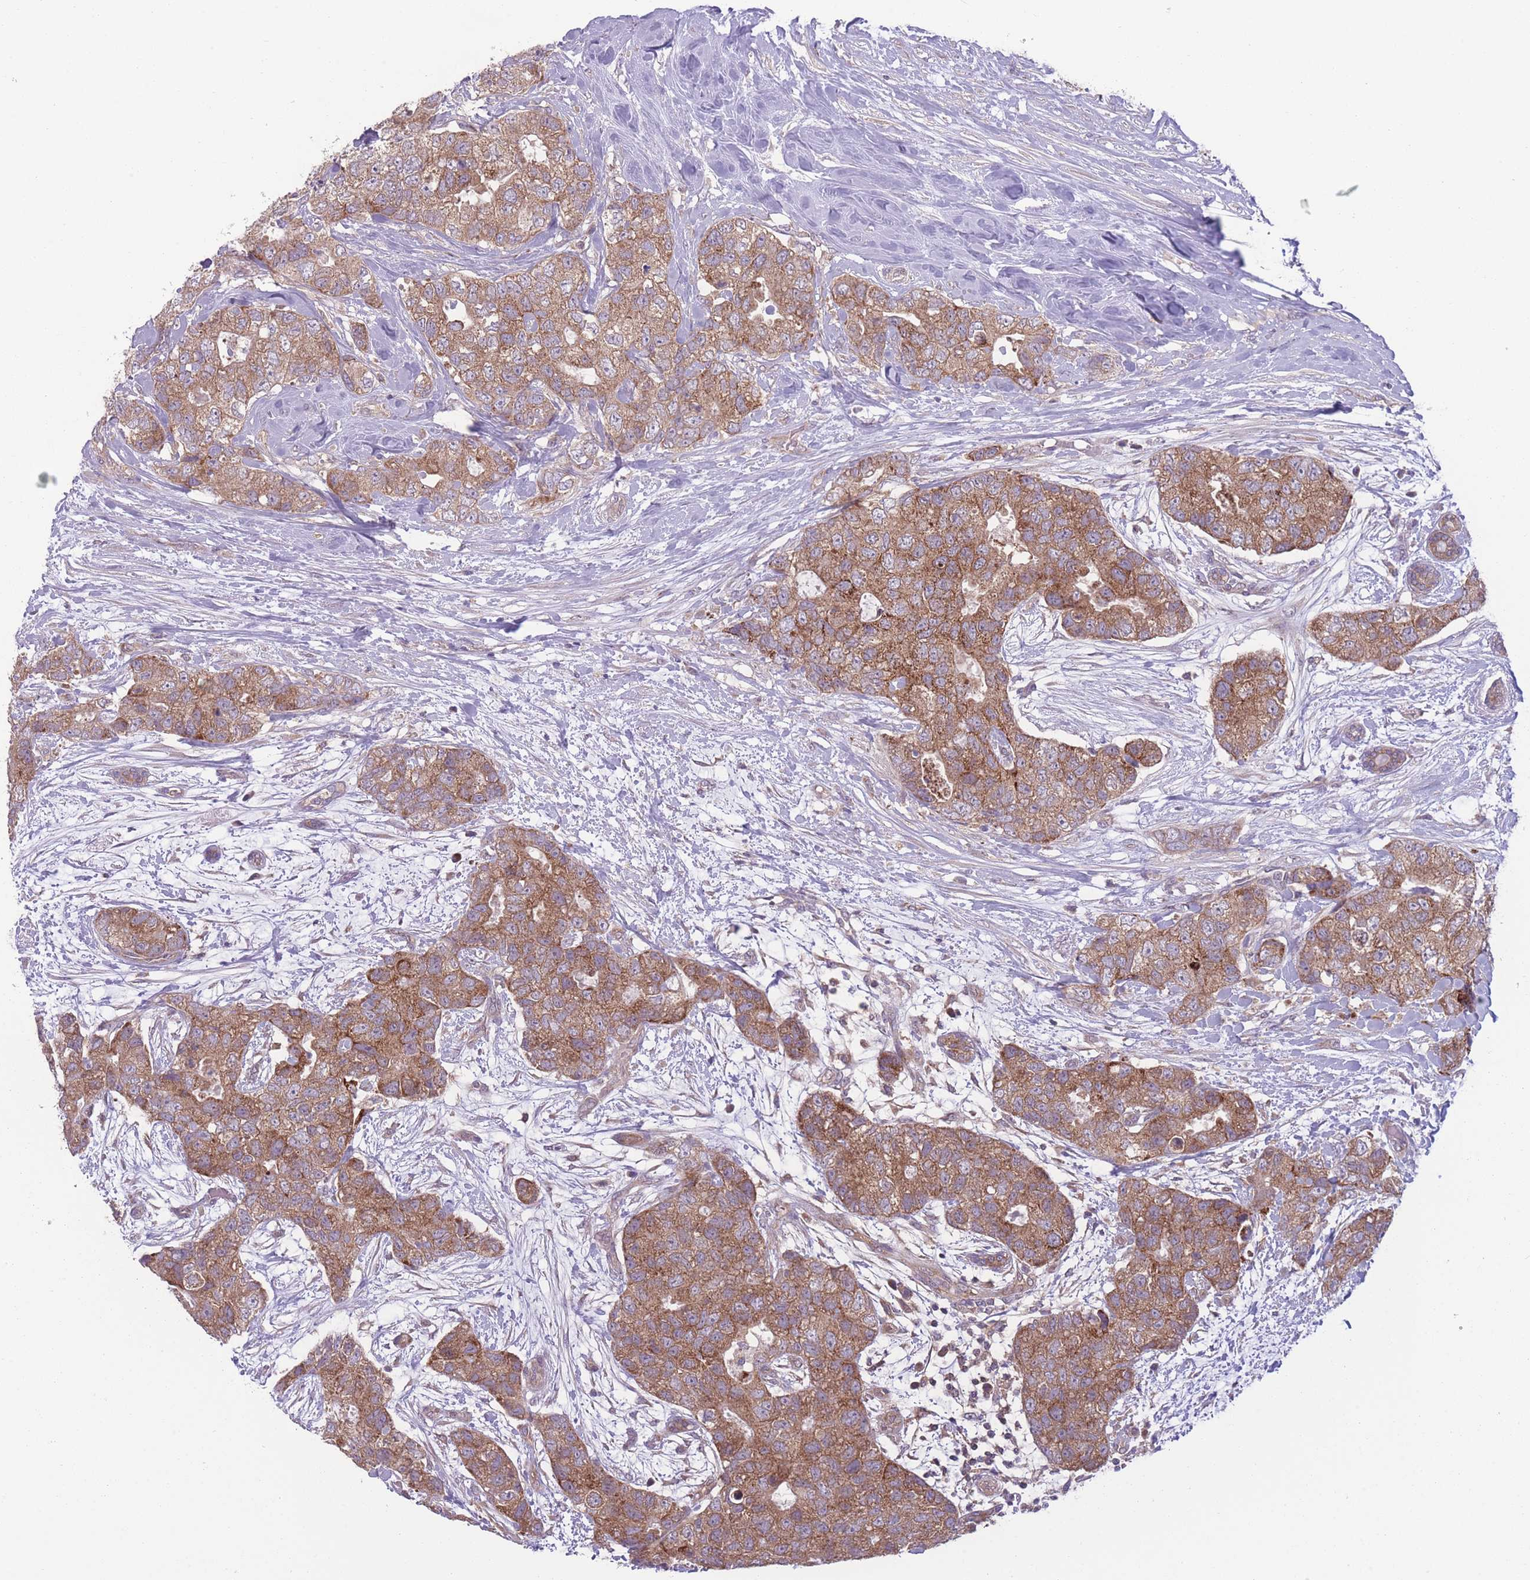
{"staining": {"intensity": "moderate", "quantity": ">75%", "location": "cytoplasmic/membranous"}, "tissue": "breast cancer", "cell_type": "Tumor cells", "image_type": "cancer", "snomed": [{"axis": "morphology", "description": "Duct carcinoma"}, {"axis": "topography", "description": "Breast"}], "caption": "The immunohistochemical stain labels moderate cytoplasmic/membranous expression in tumor cells of breast cancer tissue.", "gene": "CCT6B", "patient": {"sex": "female", "age": 62}}